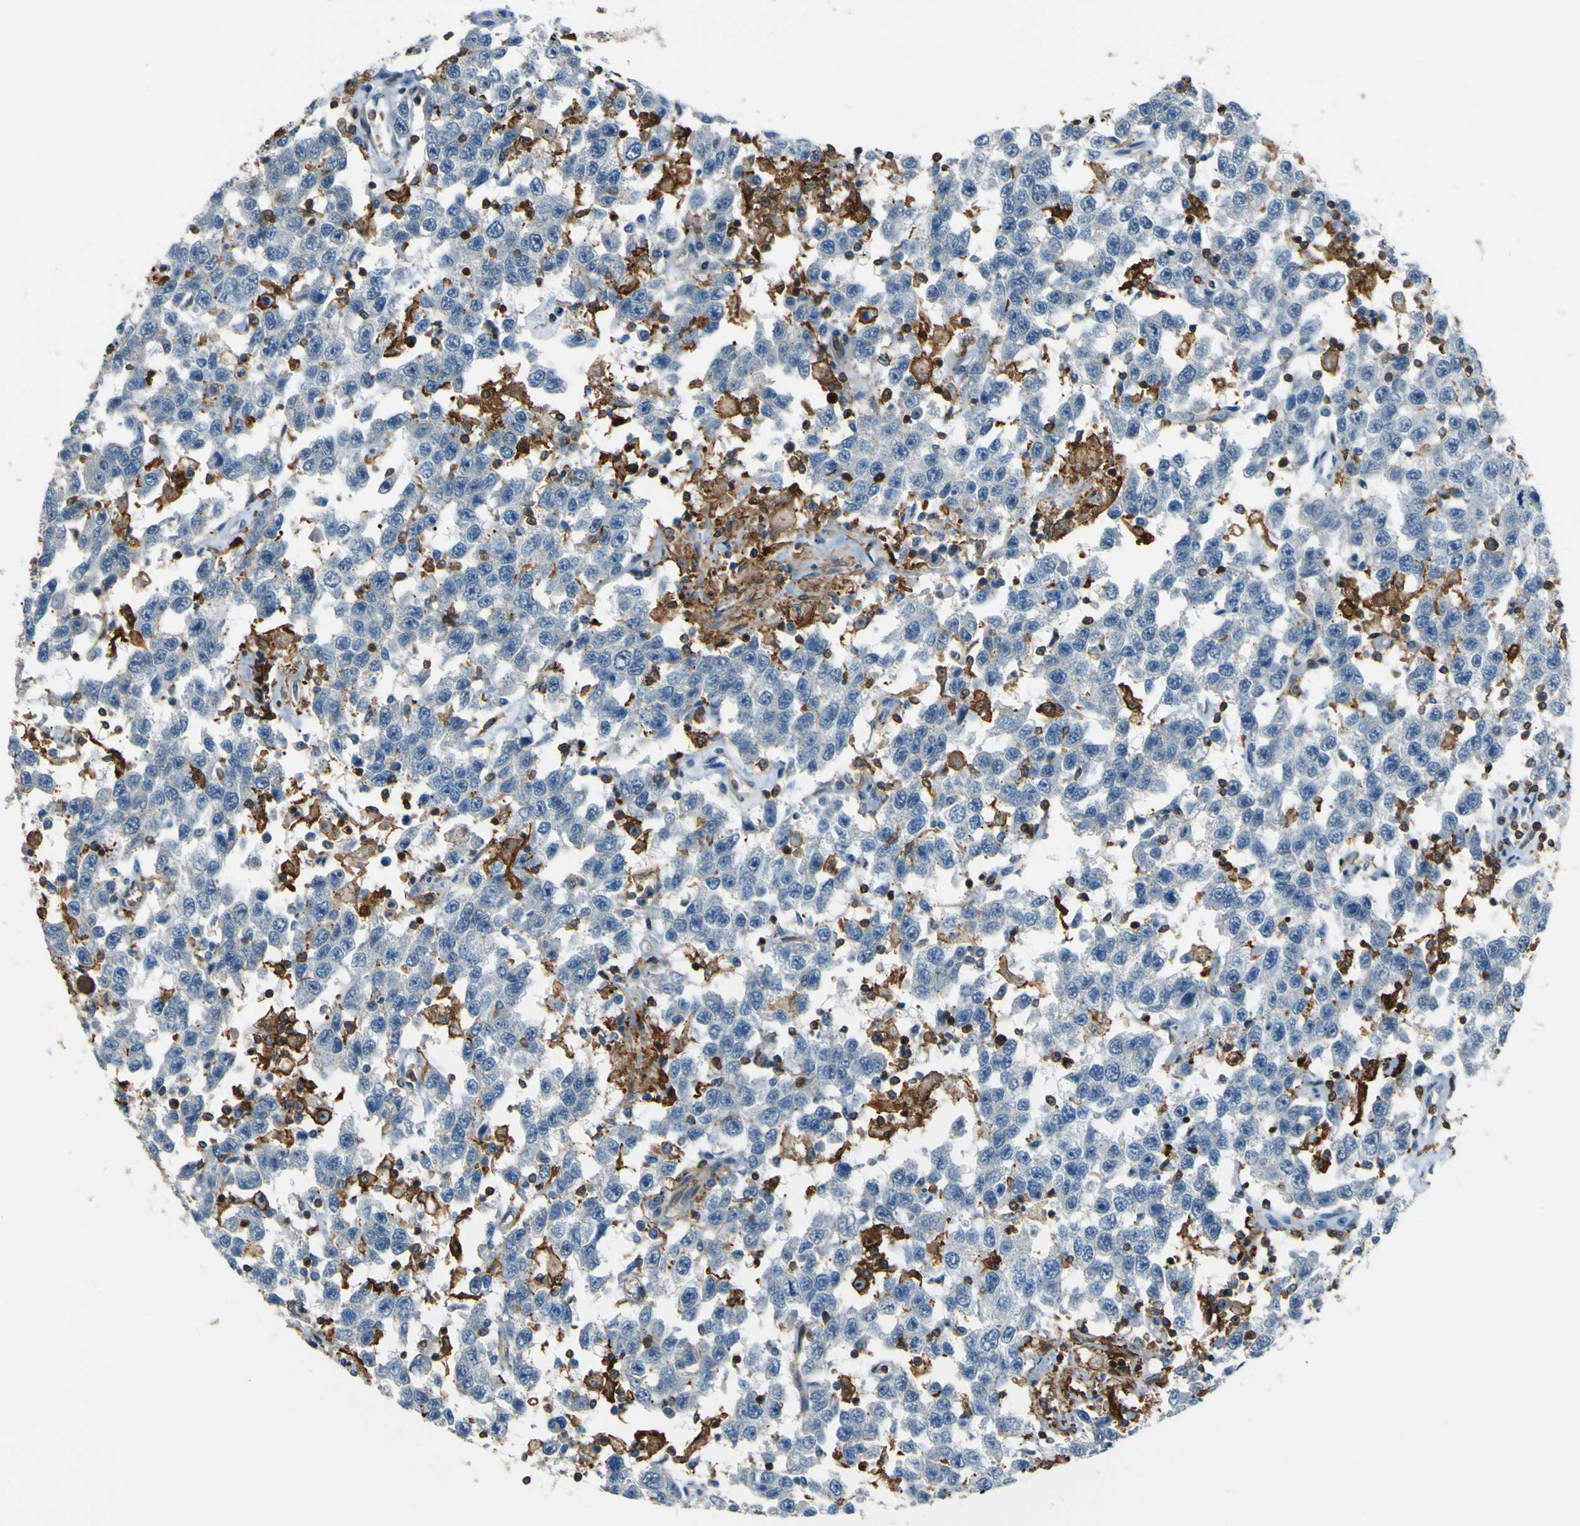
{"staining": {"intensity": "negative", "quantity": "none", "location": "none"}, "tissue": "testis cancer", "cell_type": "Tumor cells", "image_type": "cancer", "snomed": [{"axis": "morphology", "description": "Seminoma, NOS"}, {"axis": "topography", "description": "Testis"}], "caption": "This is an immunohistochemistry (IHC) micrograph of human seminoma (testis). There is no staining in tumor cells.", "gene": "PCDHB5", "patient": {"sex": "male", "age": 41}}